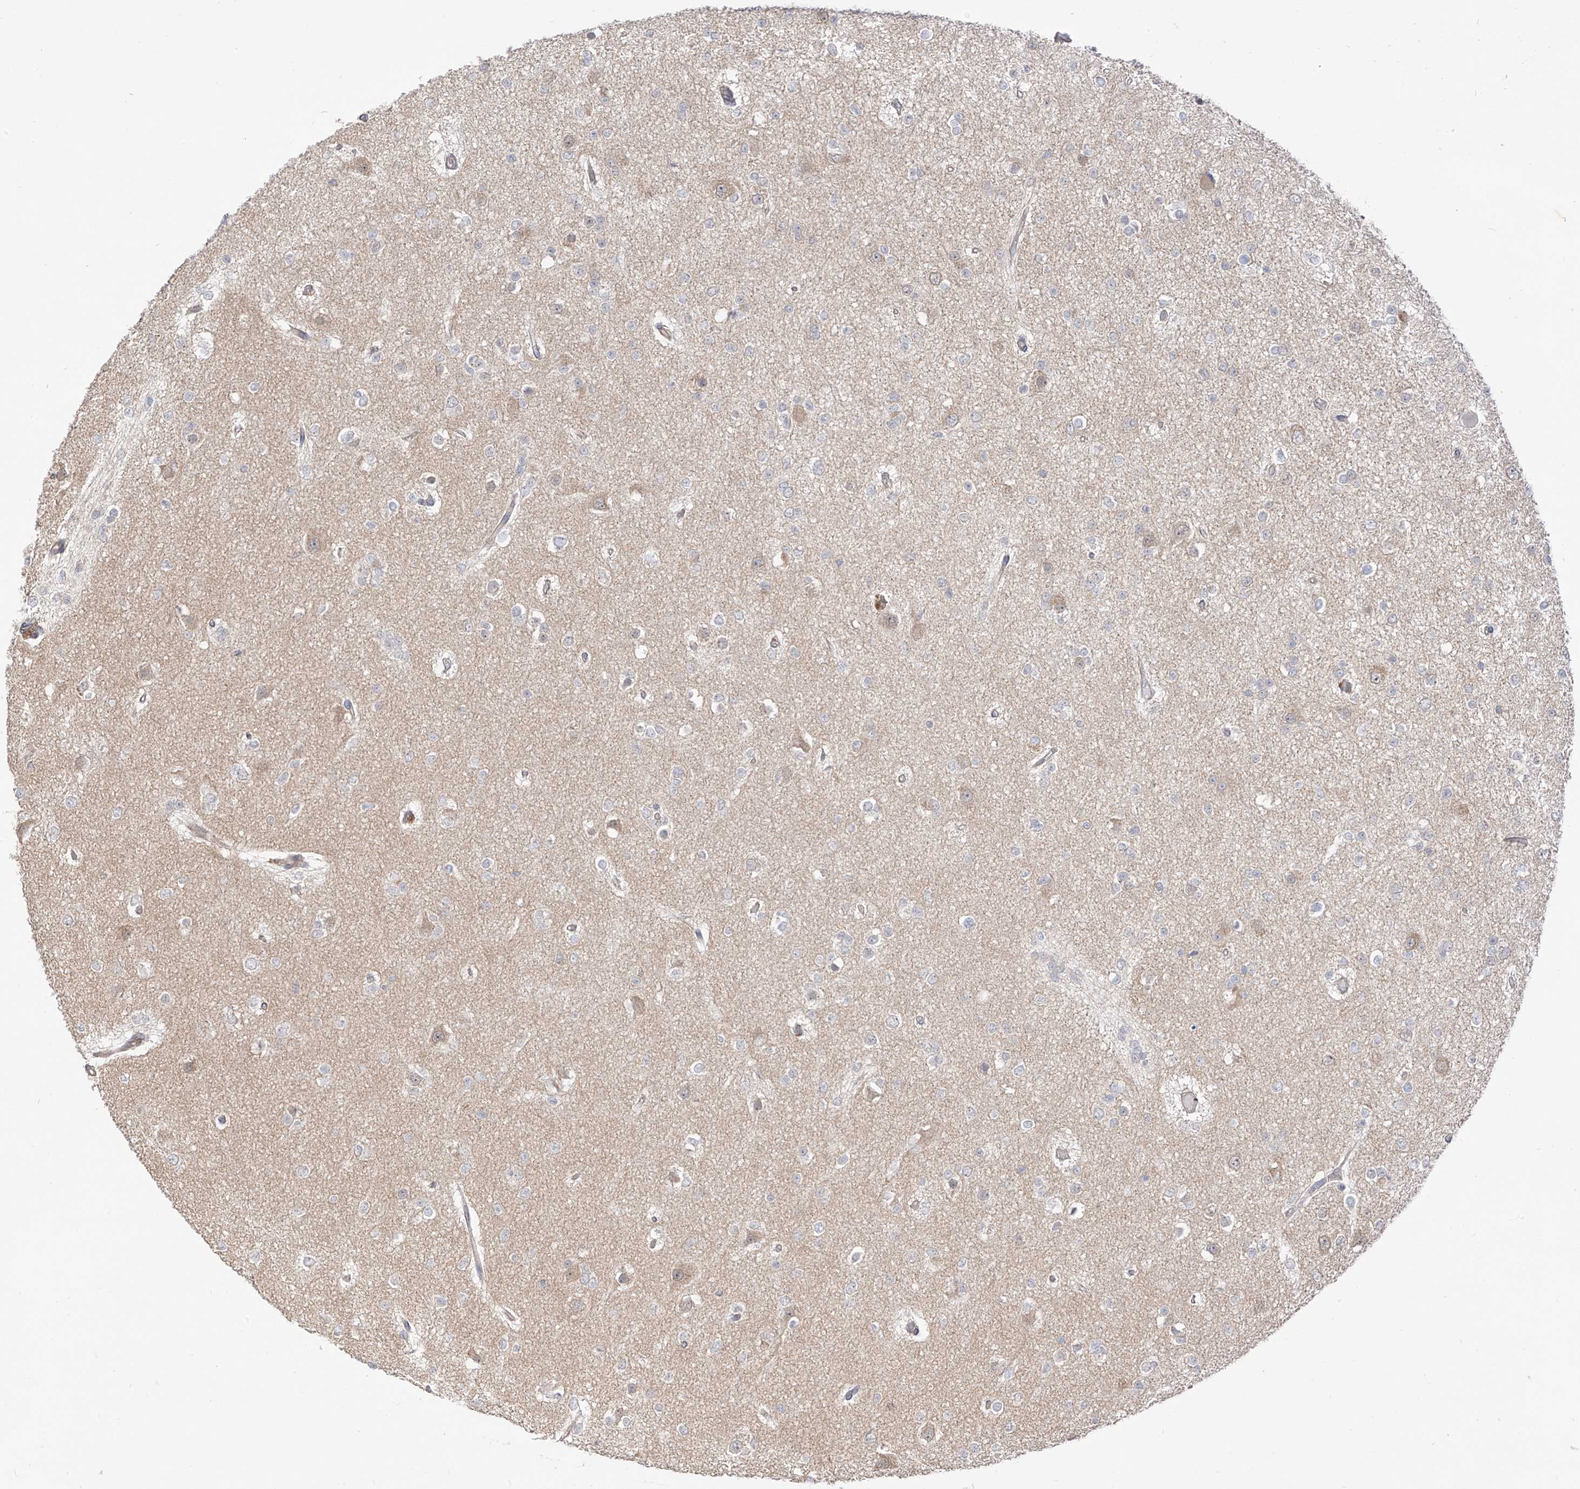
{"staining": {"intensity": "weak", "quantity": "<25%", "location": "cytoplasmic/membranous"}, "tissue": "glioma", "cell_type": "Tumor cells", "image_type": "cancer", "snomed": [{"axis": "morphology", "description": "Glioma, malignant, Low grade"}, {"axis": "topography", "description": "Brain"}], "caption": "This is an immunohistochemistry photomicrograph of human glioma. There is no positivity in tumor cells.", "gene": "MTUS2", "patient": {"sex": "female", "age": 22}}